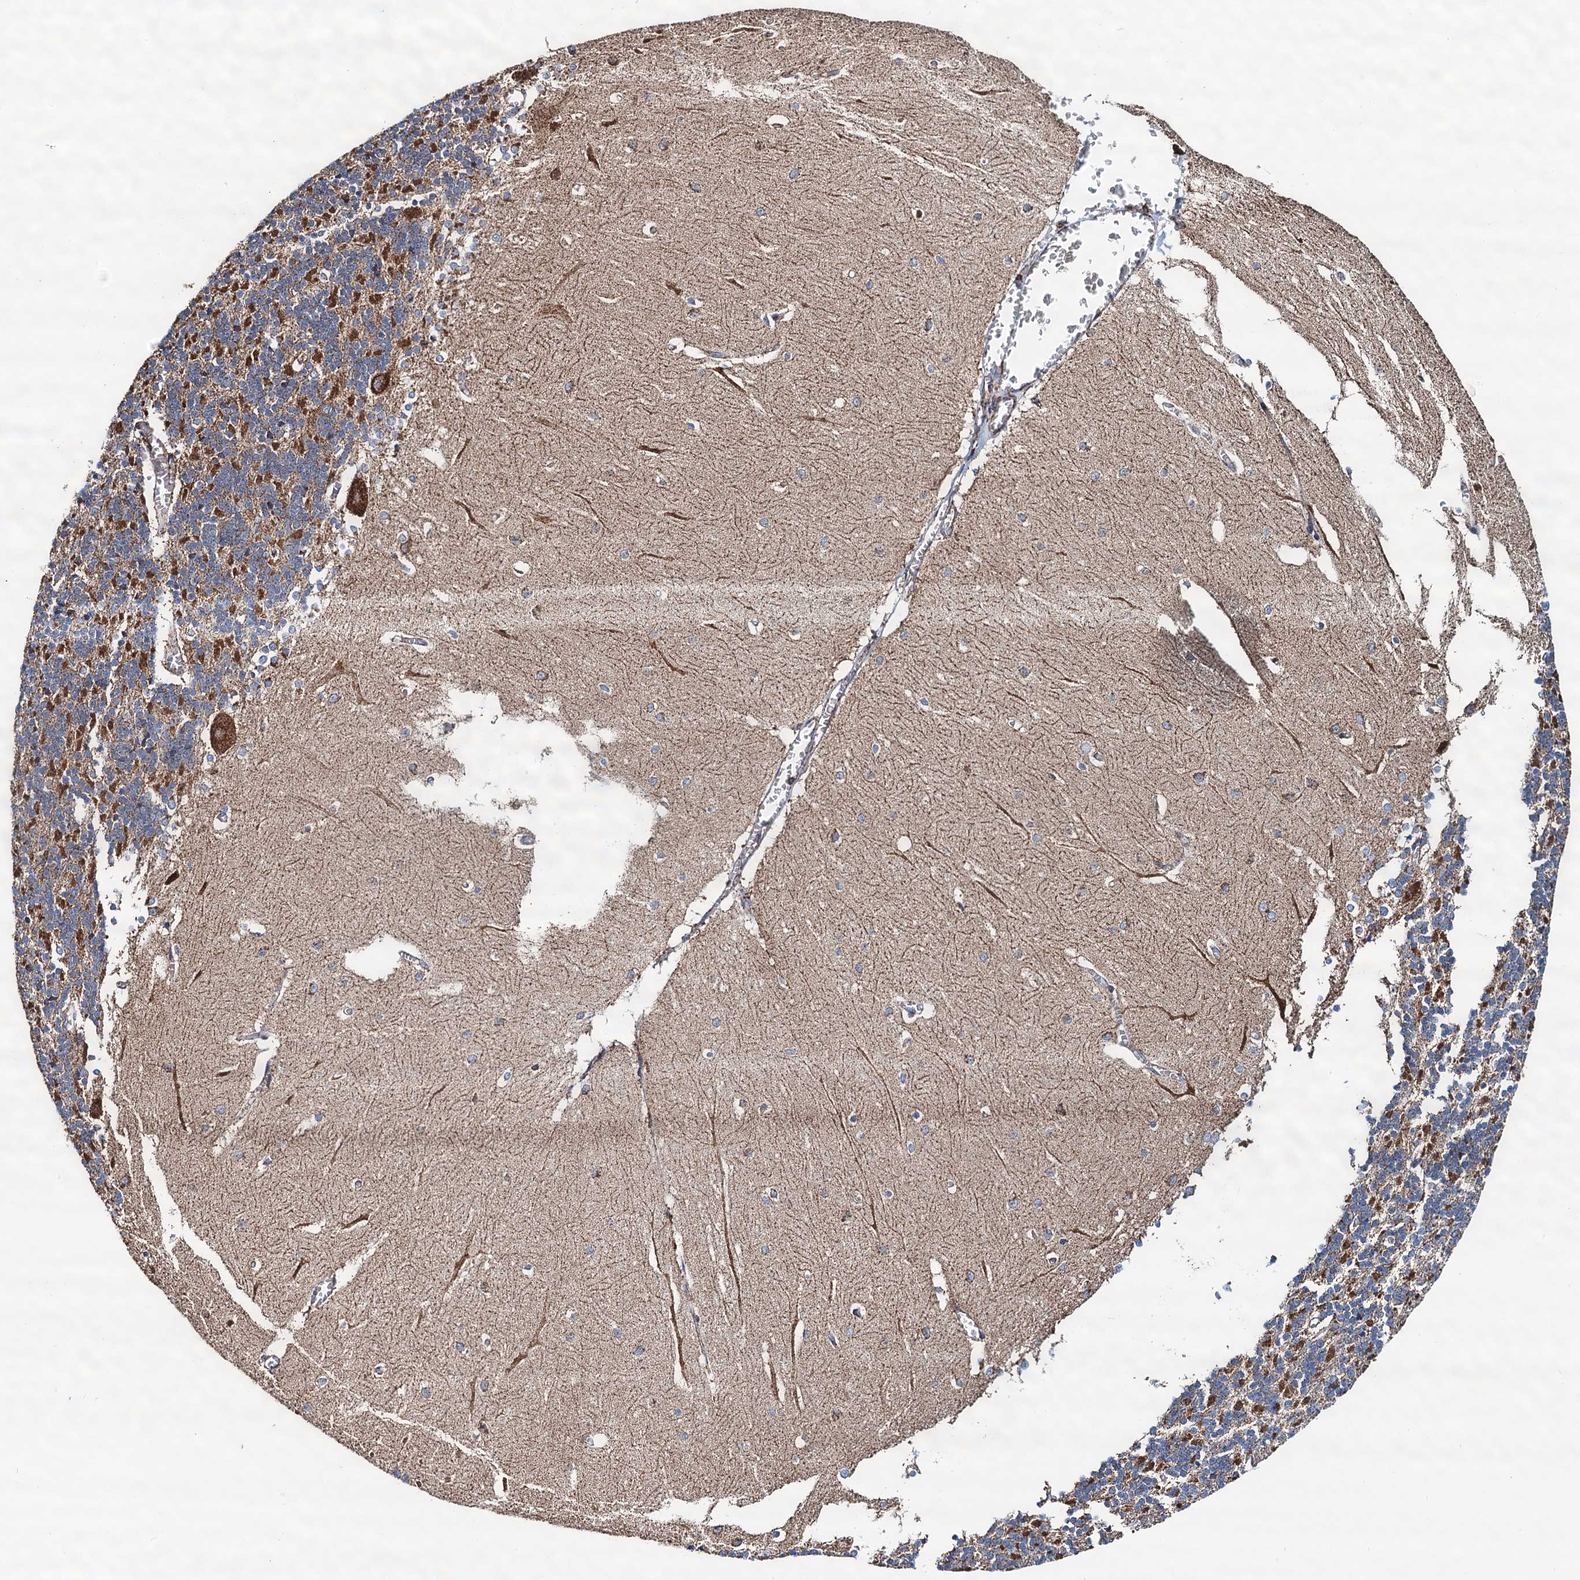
{"staining": {"intensity": "moderate", "quantity": "25%-75%", "location": "cytoplasmic/membranous"}, "tissue": "cerebellum", "cell_type": "Cells in granular layer", "image_type": "normal", "snomed": [{"axis": "morphology", "description": "Normal tissue, NOS"}, {"axis": "topography", "description": "Cerebellum"}], "caption": "Moderate cytoplasmic/membranous staining is appreciated in about 25%-75% of cells in granular layer in unremarkable cerebellum.", "gene": "AAGAB", "patient": {"sex": "male", "age": 37}}